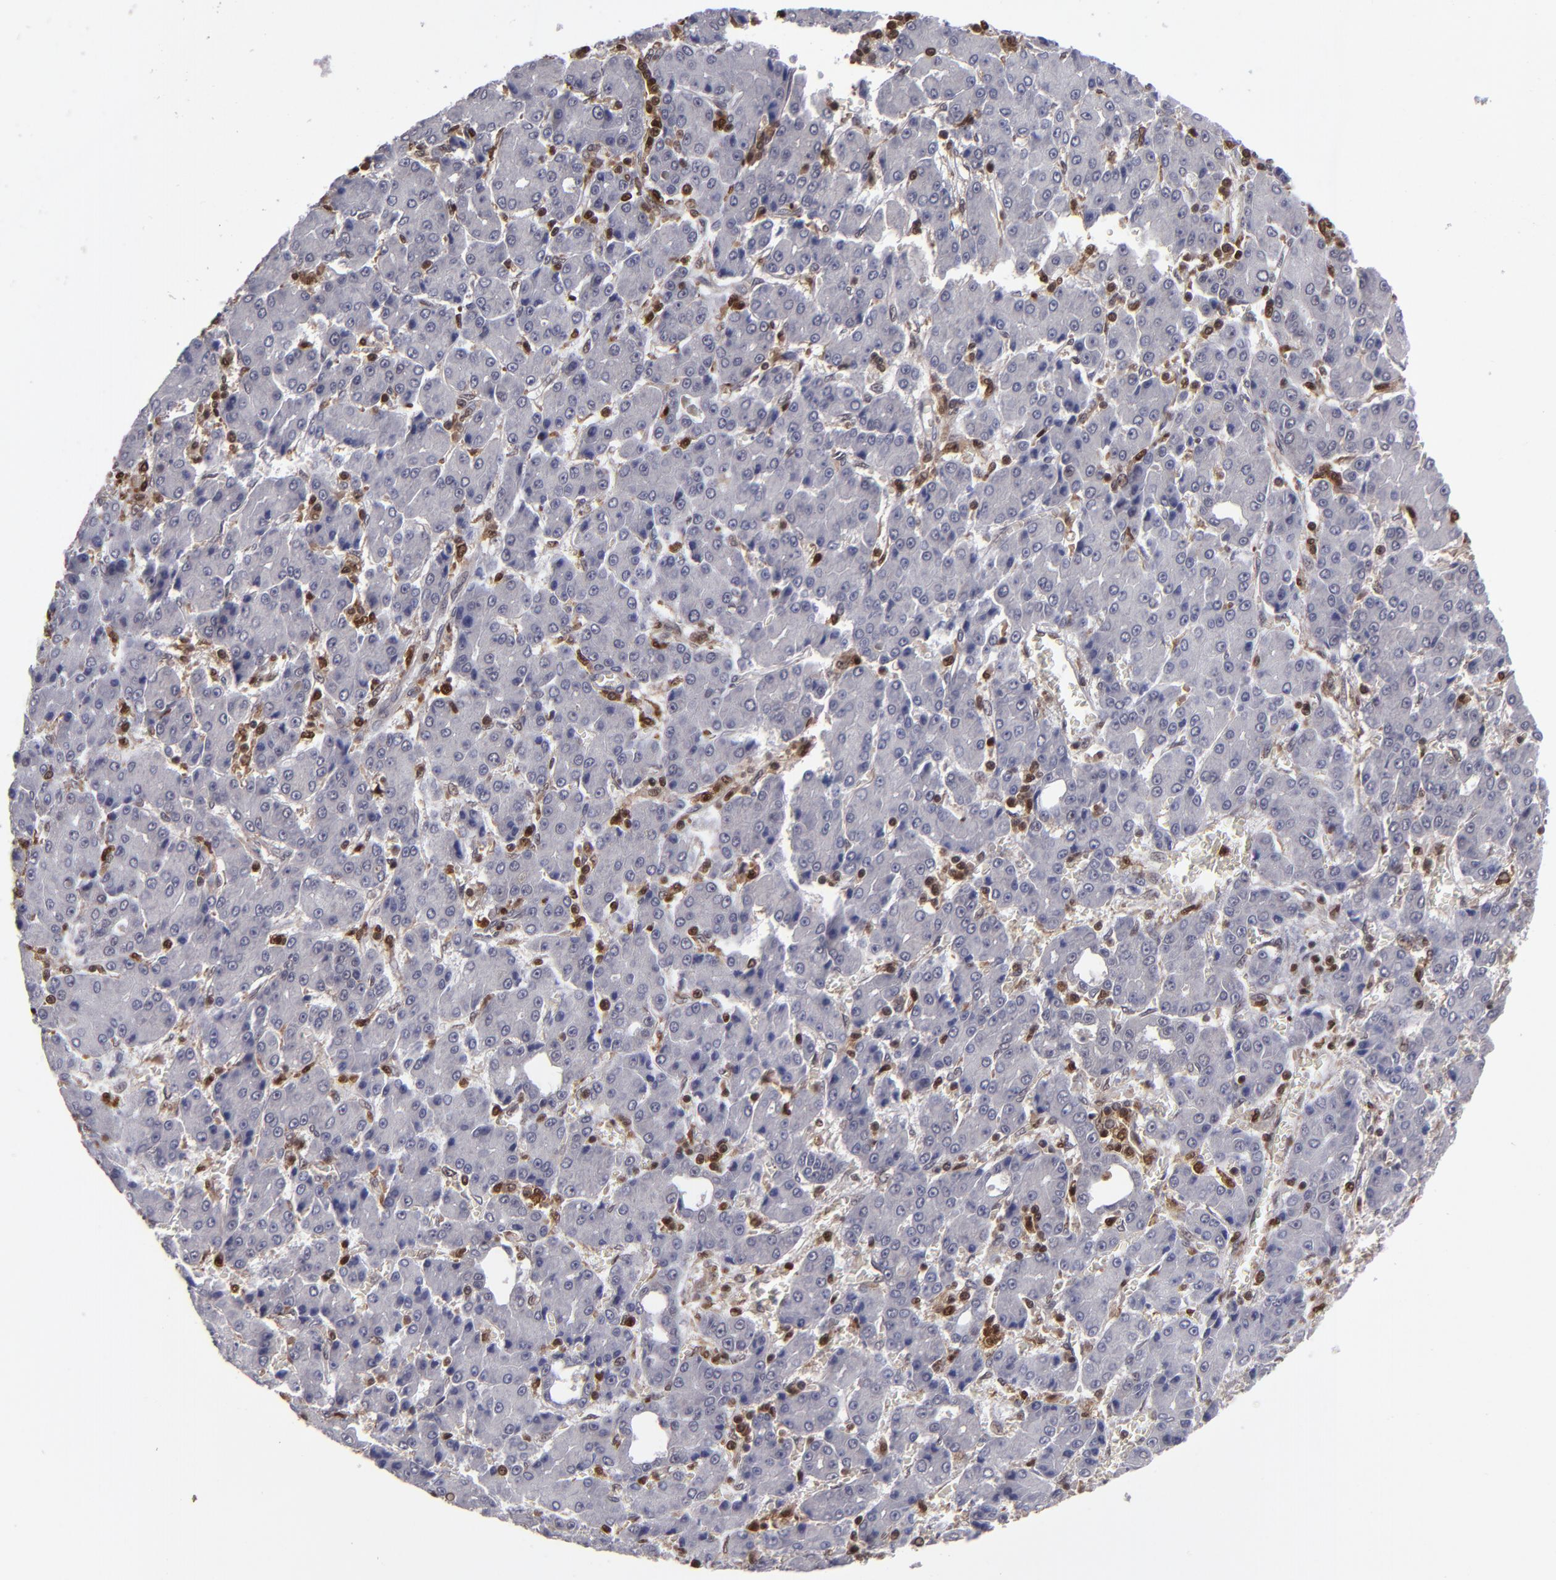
{"staining": {"intensity": "negative", "quantity": "none", "location": "none"}, "tissue": "liver cancer", "cell_type": "Tumor cells", "image_type": "cancer", "snomed": [{"axis": "morphology", "description": "Carcinoma, Hepatocellular, NOS"}, {"axis": "topography", "description": "Liver"}], "caption": "There is no significant staining in tumor cells of liver cancer (hepatocellular carcinoma). Nuclei are stained in blue.", "gene": "GRB2", "patient": {"sex": "male", "age": 69}}